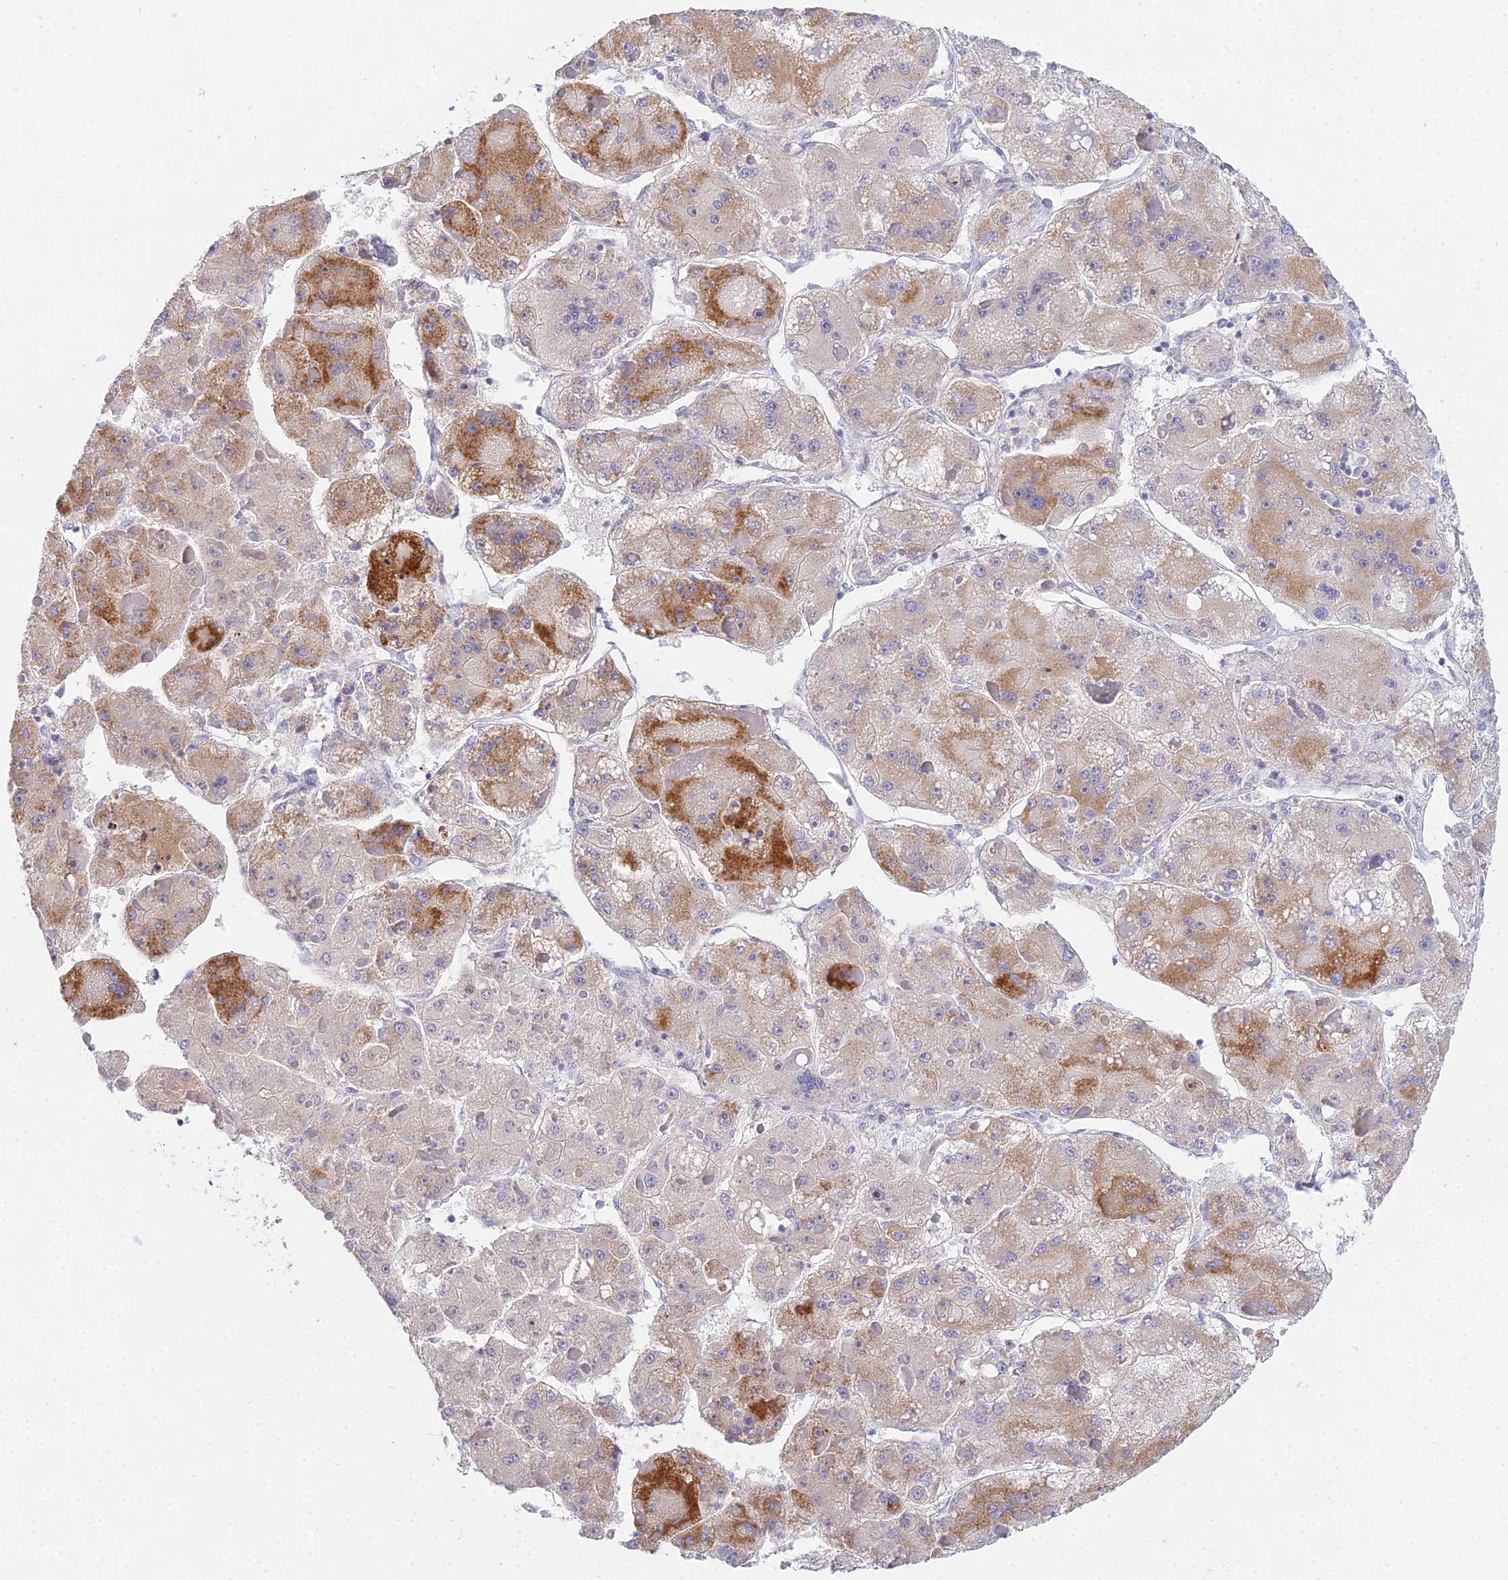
{"staining": {"intensity": "strong", "quantity": "<25%", "location": "cytoplasmic/membranous"}, "tissue": "liver cancer", "cell_type": "Tumor cells", "image_type": "cancer", "snomed": [{"axis": "morphology", "description": "Carcinoma, Hepatocellular, NOS"}, {"axis": "topography", "description": "Liver"}], "caption": "A high-resolution image shows IHC staining of hepatocellular carcinoma (liver), which demonstrates strong cytoplasmic/membranous expression in approximately <25% of tumor cells.", "gene": "PRR13", "patient": {"sex": "female", "age": 73}}